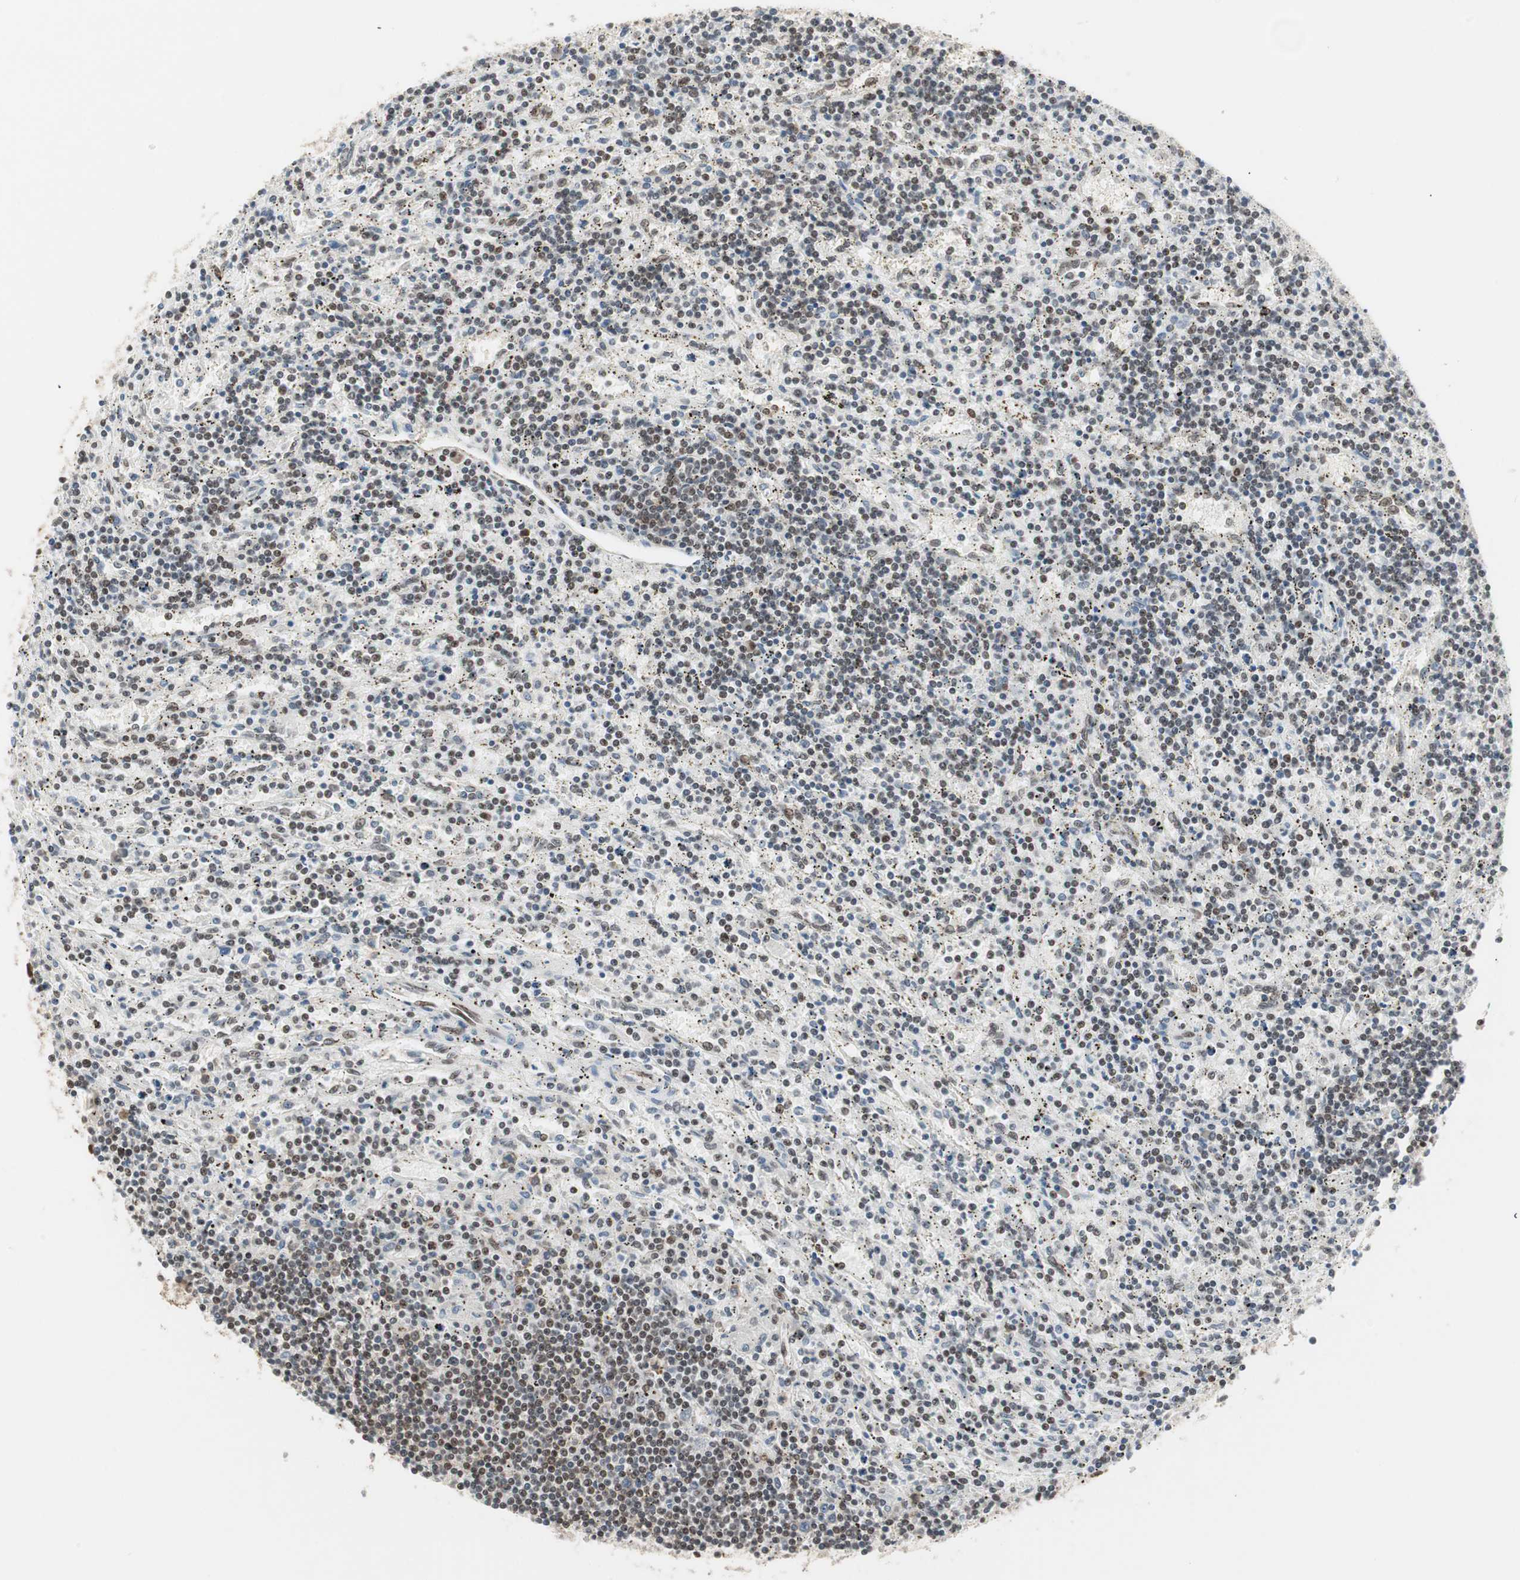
{"staining": {"intensity": "strong", "quantity": "25%-75%", "location": "nuclear"}, "tissue": "lymphoma", "cell_type": "Tumor cells", "image_type": "cancer", "snomed": [{"axis": "morphology", "description": "Malignant lymphoma, non-Hodgkin's type, Low grade"}, {"axis": "topography", "description": "Spleen"}], "caption": "Strong nuclear staining is seen in about 25%-75% of tumor cells in malignant lymphoma, non-Hodgkin's type (low-grade).", "gene": "RTF1", "patient": {"sex": "male", "age": 76}}